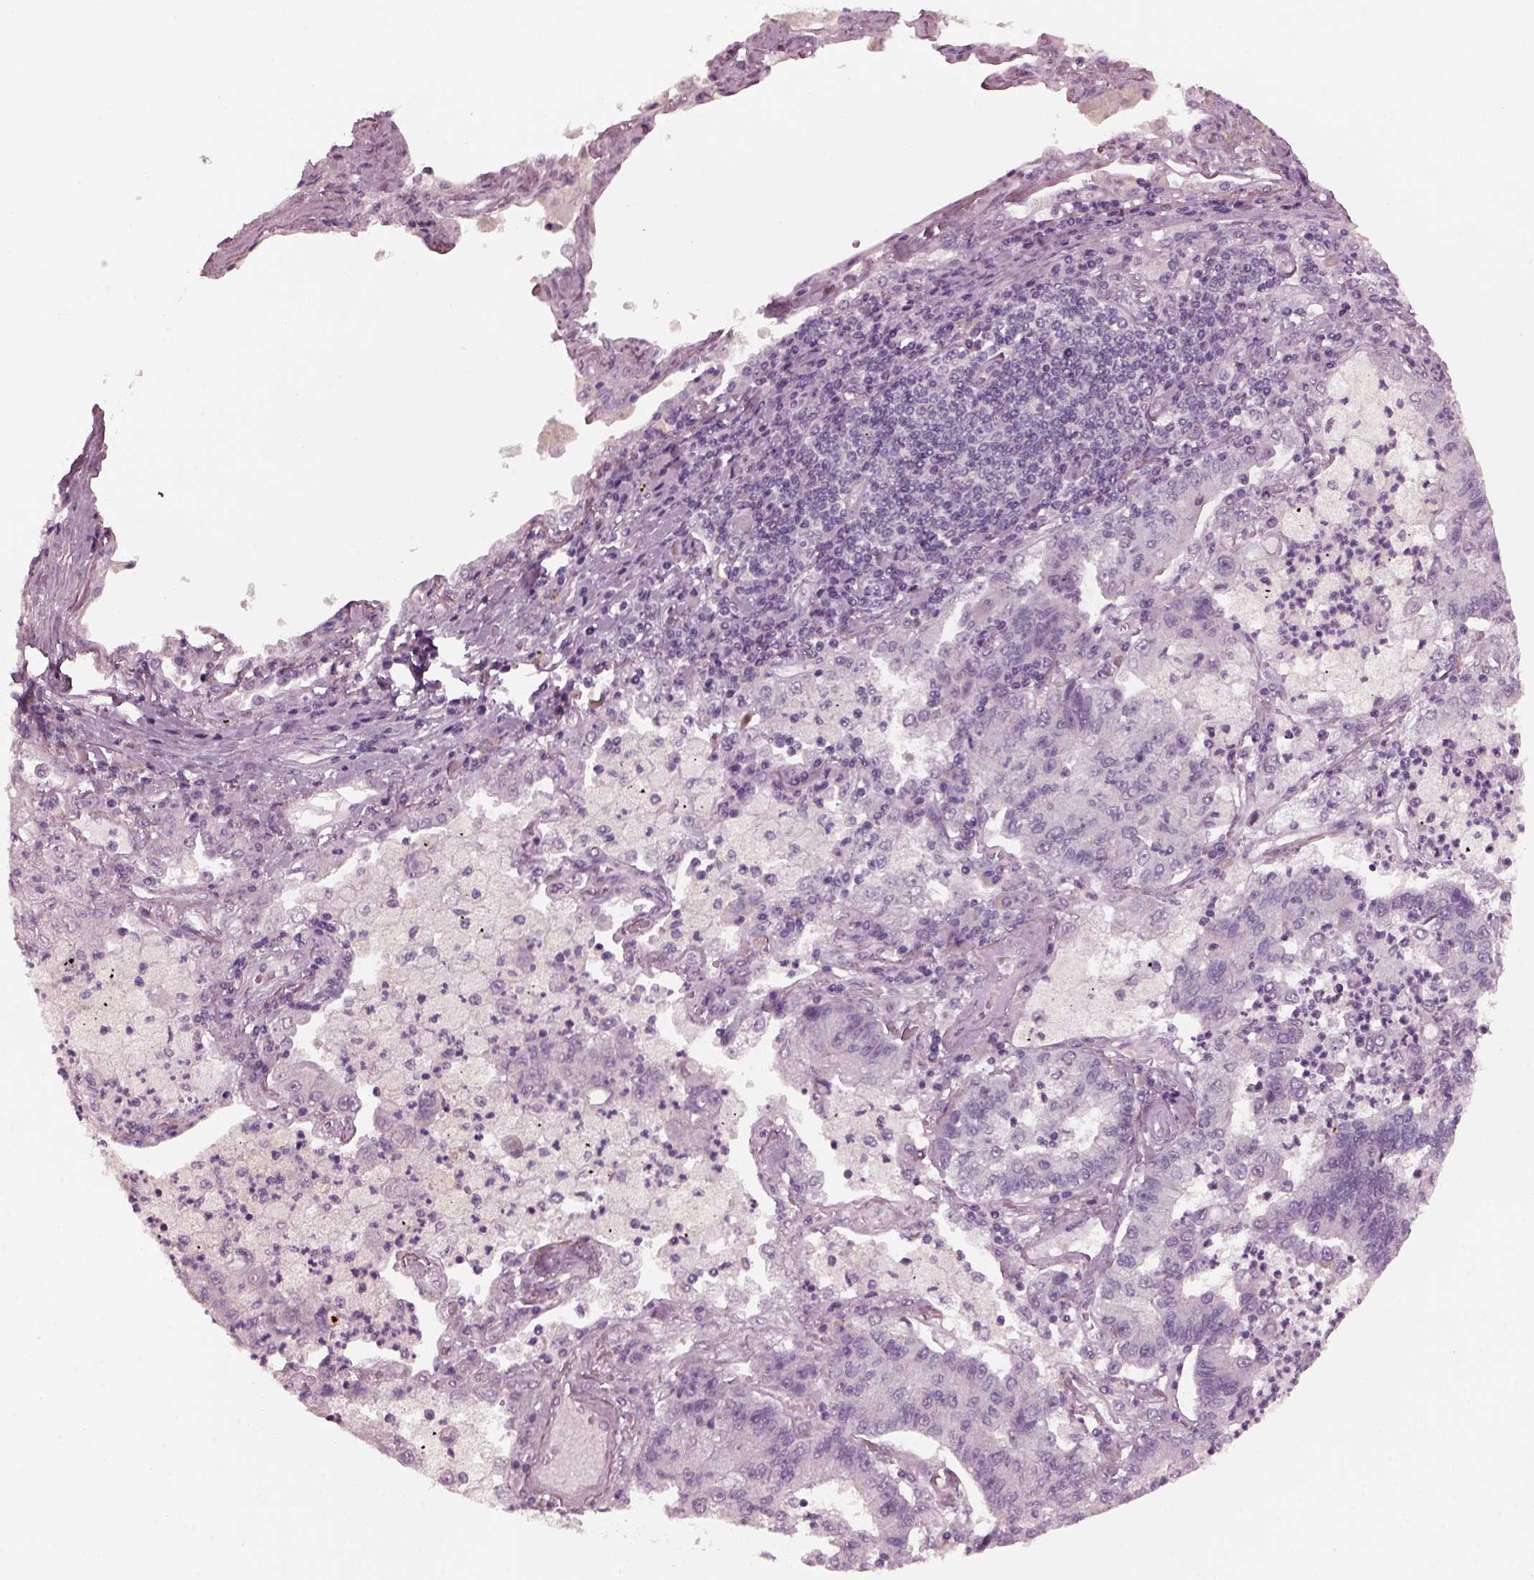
{"staining": {"intensity": "negative", "quantity": "none", "location": "none"}, "tissue": "lung cancer", "cell_type": "Tumor cells", "image_type": "cancer", "snomed": [{"axis": "morphology", "description": "Adenocarcinoma, NOS"}, {"axis": "topography", "description": "Lung"}], "caption": "DAB (3,3'-diaminobenzidine) immunohistochemical staining of adenocarcinoma (lung) reveals no significant positivity in tumor cells. The staining was performed using DAB to visualize the protein expression in brown, while the nuclei were stained in blue with hematoxylin (Magnification: 20x).", "gene": "SAXO1", "patient": {"sex": "female", "age": 57}}